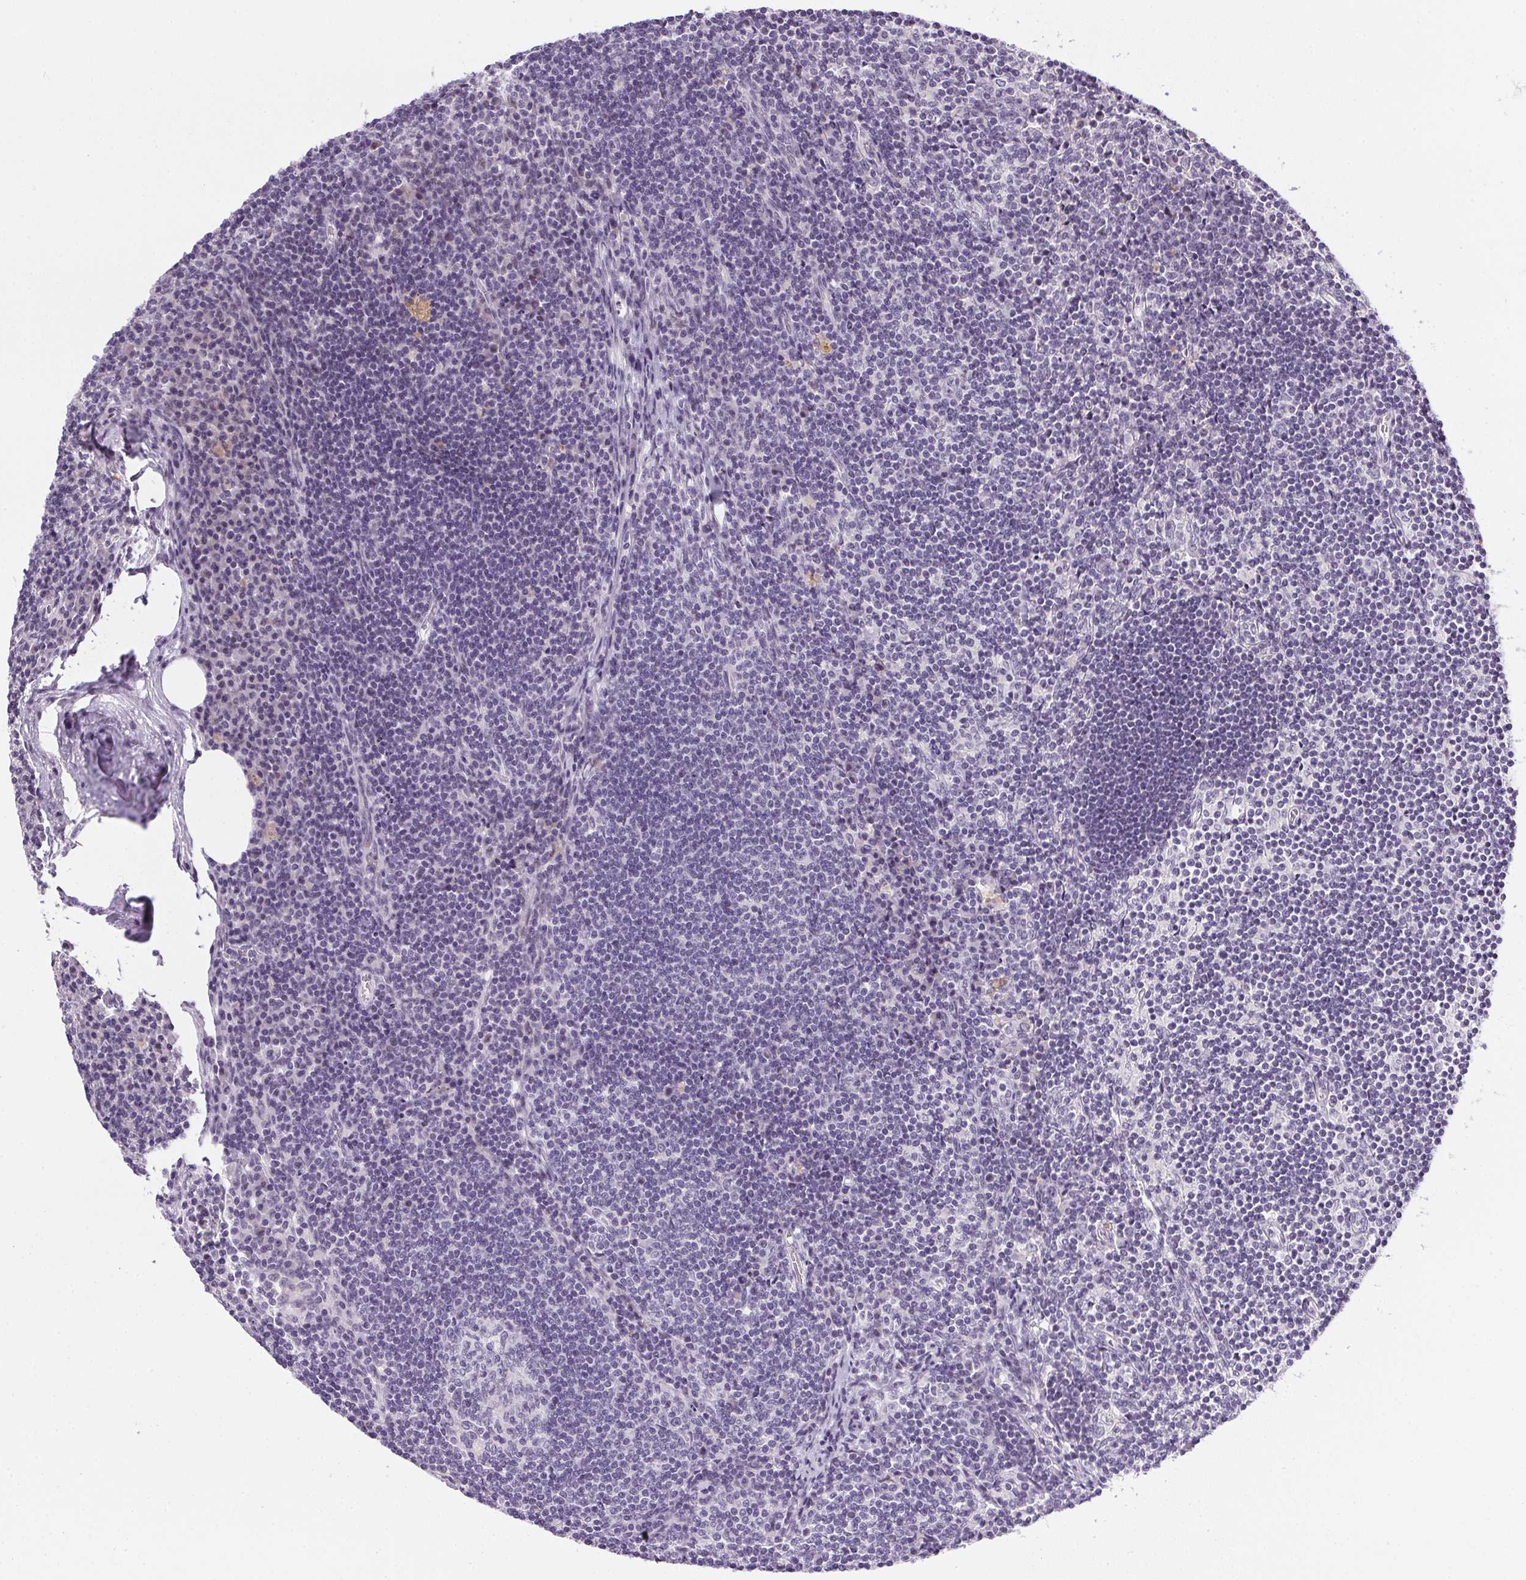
{"staining": {"intensity": "negative", "quantity": "none", "location": "none"}, "tissue": "lymph node", "cell_type": "Germinal center cells", "image_type": "normal", "snomed": [{"axis": "morphology", "description": "Normal tissue, NOS"}, {"axis": "topography", "description": "Lymph node"}], "caption": "This histopathology image is of unremarkable lymph node stained with IHC to label a protein in brown with the nuclei are counter-stained blue. There is no positivity in germinal center cells.", "gene": "GSDMC", "patient": {"sex": "male", "age": 67}}